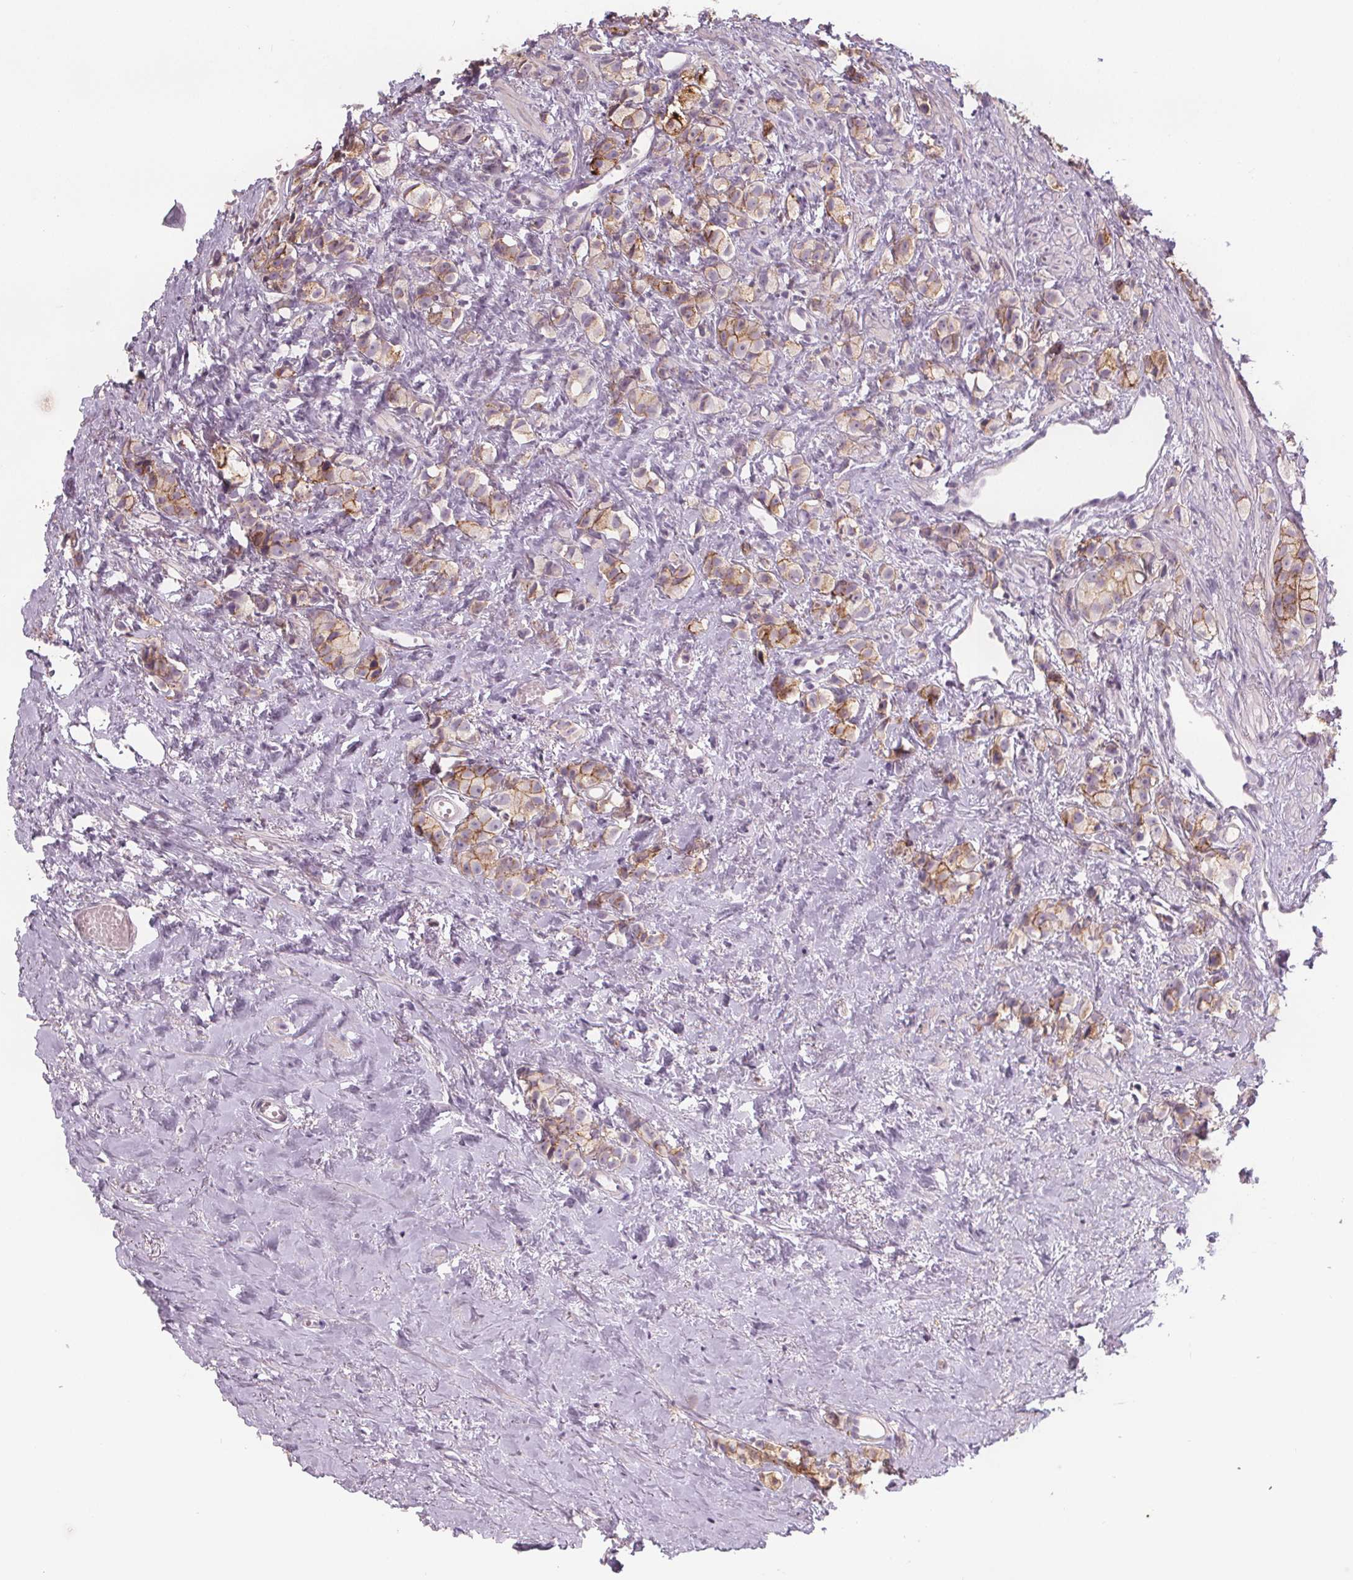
{"staining": {"intensity": "moderate", "quantity": "25%-75%", "location": "cytoplasmic/membranous"}, "tissue": "prostate cancer", "cell_type": "Tumor cells", "image_type": "cancer", "snomed": [{"axis": "morphology", "description": "Adenocarcinoma, High grade"}, {"axis": "topography", "description": "Prostate"}], "caption": "High-grade adenocarcinoma (prostate) stained for a protein (brown) reveals moderate cytoplasmic/membranous positive staining in about 25%-75% of tumor cells.", "gene": "ATP1A1", "patient": {"sex": "male", "age": 81}}